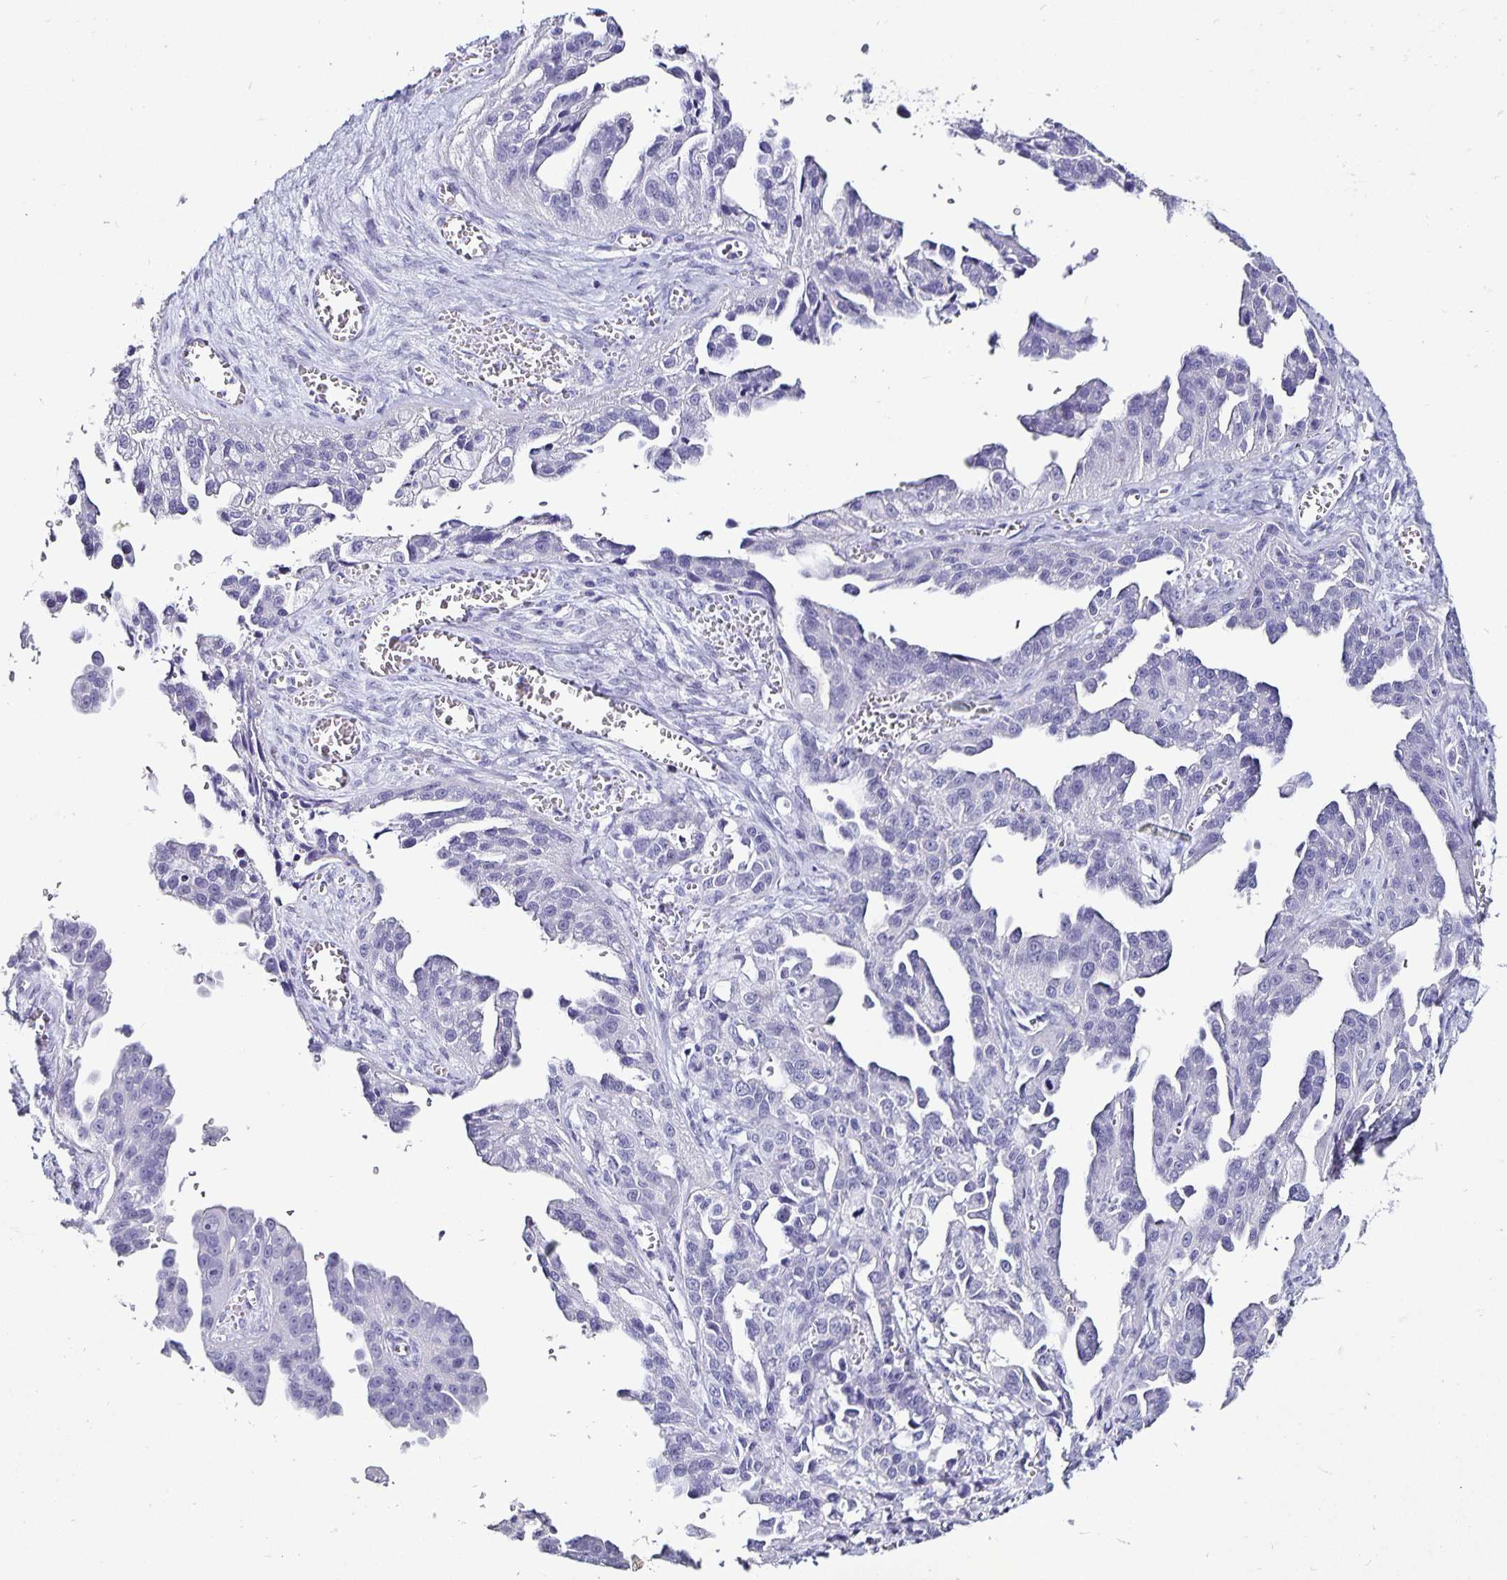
{"staining": {"intensity": "negative", "quantity": "none", "location": "none"}, "tissue": "ovarian cancer", "cell_type": "Tumor cells", "image_type": "cancer", "snomed": [{"axis": "morphology", "description": "Cystadenocarcinoma, serous, NOS"}, {"axis": "topography", "description": "Ovary"}], "caption": "Histopathology image shows no significant protein staining in tumor cells of ovarian serous cystadenocarcinoma.", "gene": "CHGA", "patient": {"sex": "female", "age": 75}}